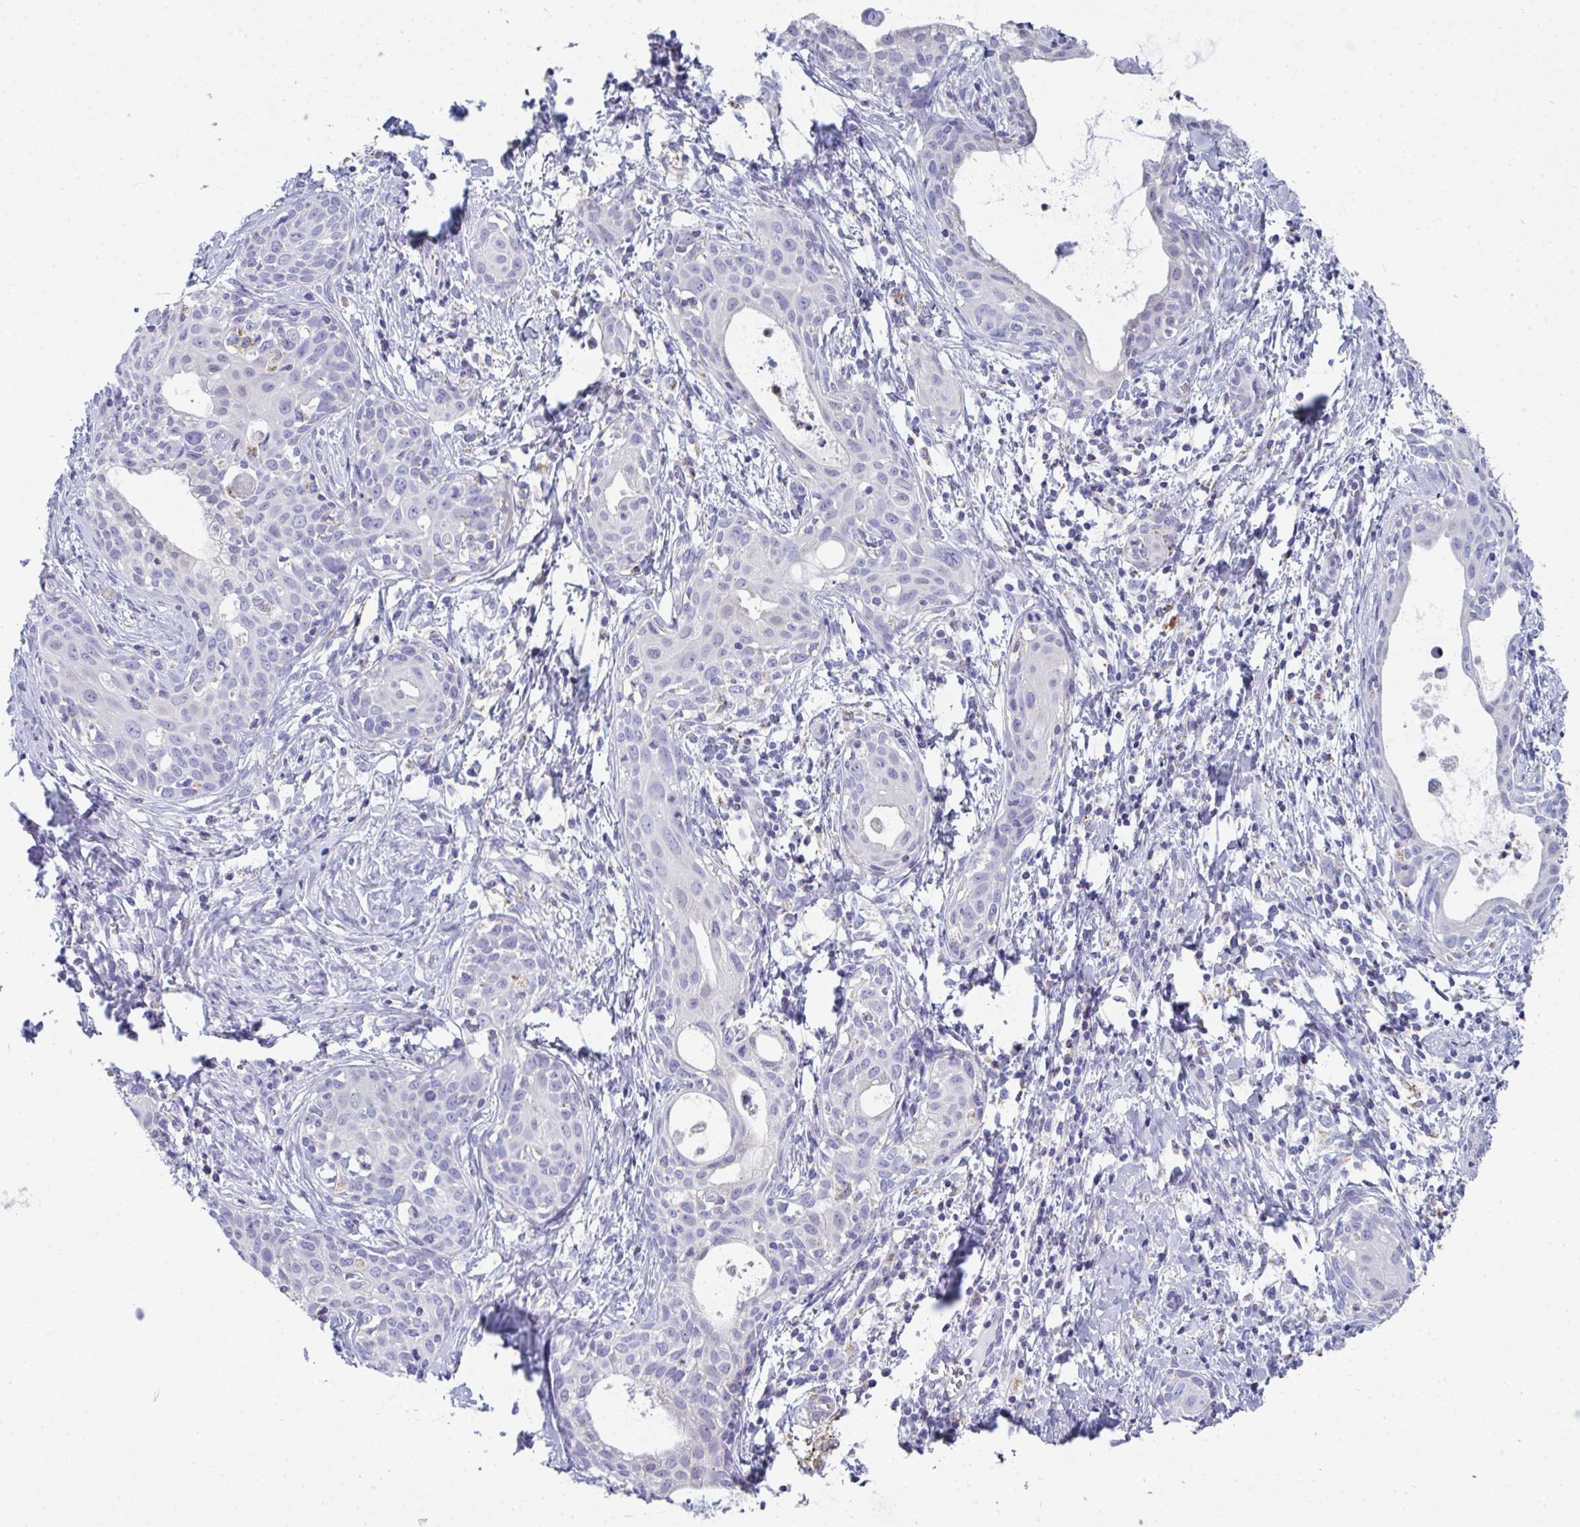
{"staining": {"intensity": "negative", "quantity": "none", "location": "none"}, "tissue": "cervical cancer", "cell_type": "Tumor cells", "image_type": "cancer", "snomed": [{"axis": "morphology", "description": "Squamous cell carcinoma, NOS"}, {"axis": "topography", "description": "Cervix"}], "caption": "Human cervical cancer (squamous cell carcinoma) stained for a protein using immunohistochemistry (IHC) displays no positivity in tumor cells.", "gene": "MGAM2", "patient": {"sex": "female", "age": 52}}